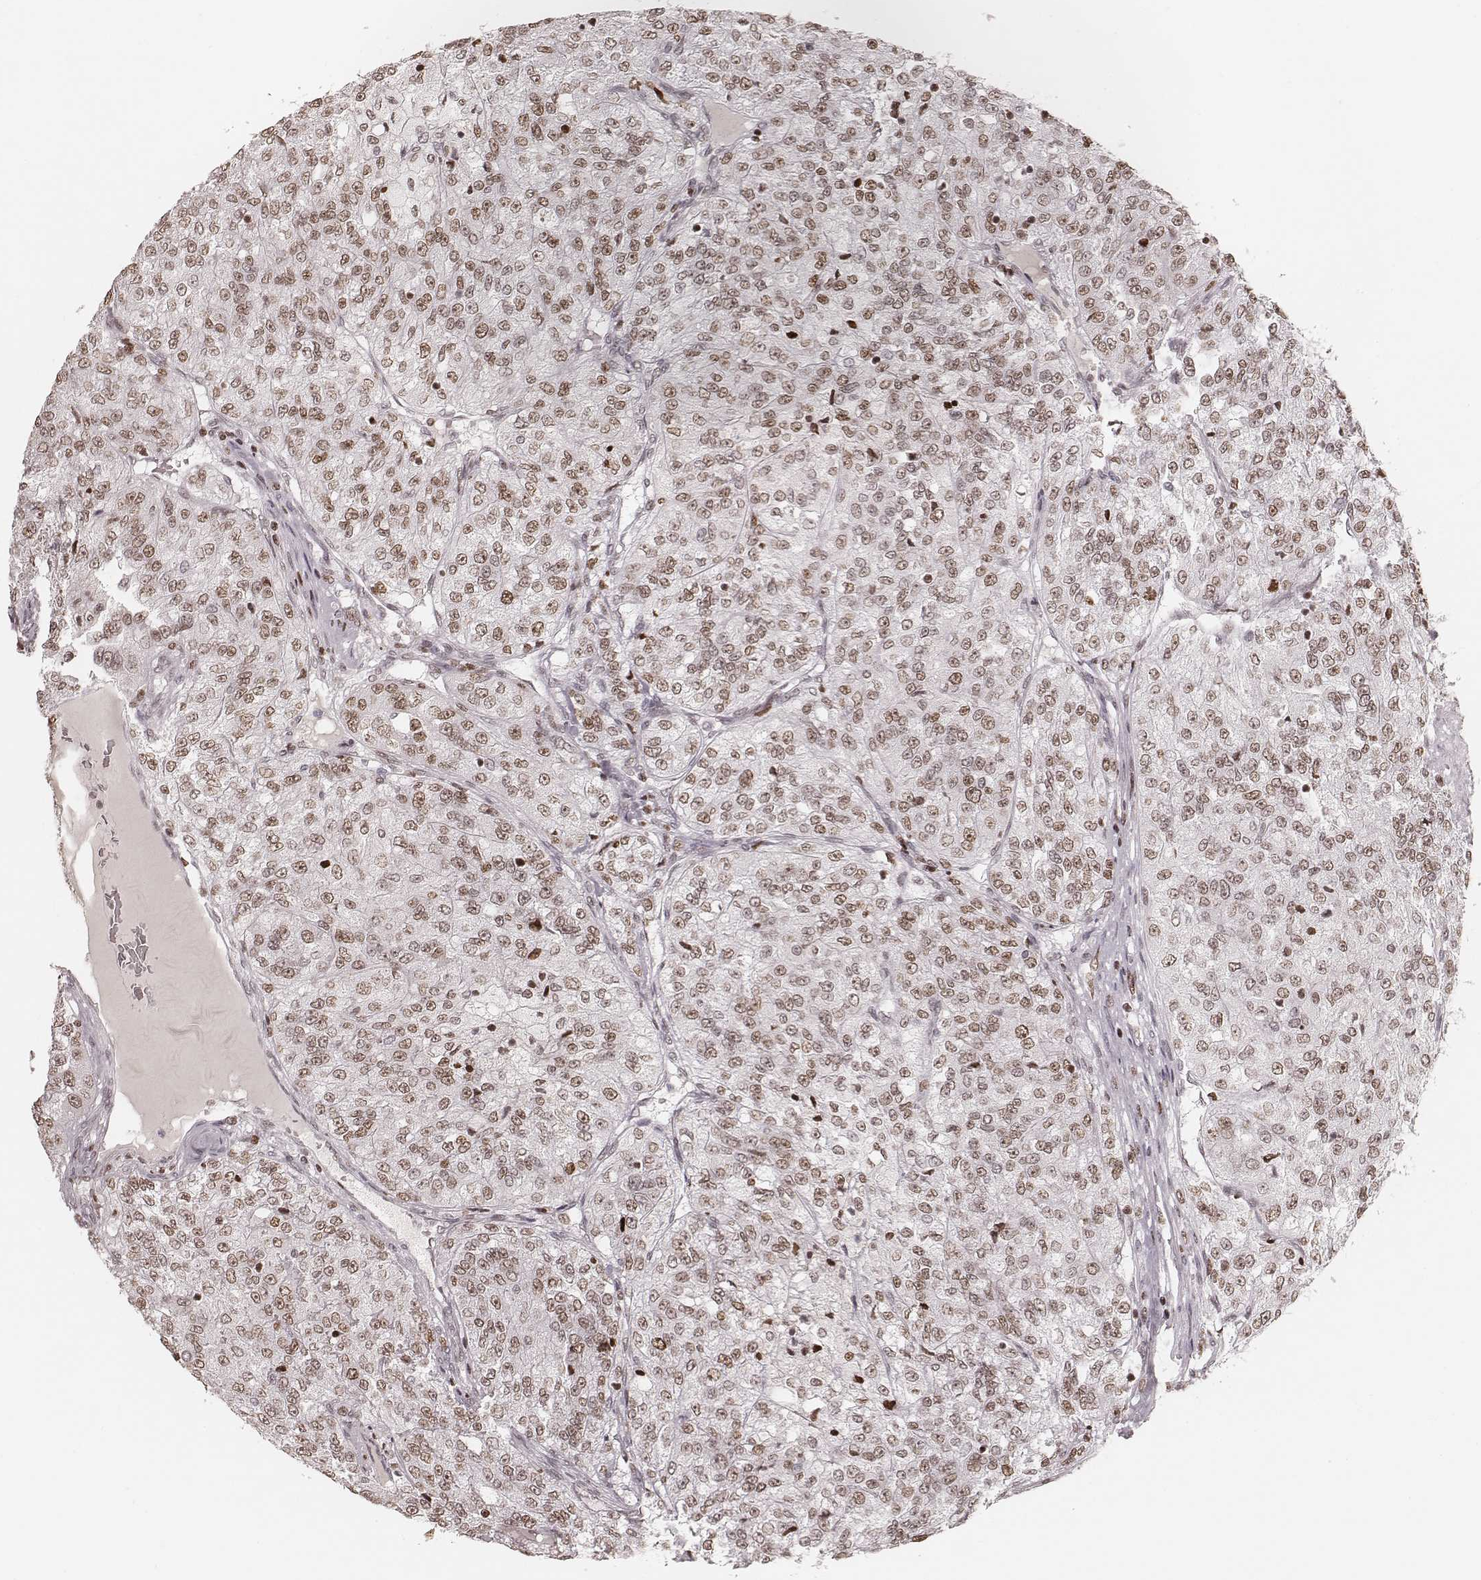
{"staining": {"intensity": "moderate", "quantity": ">75%", "location": "nuclear"}, "tissue": "renal cancer", "cell_type": "Tumor cells", "image_type": "cancer", "snomed": [{"axis": "morphology", "description": "Adenocarcinoma, NOS"}, {"axis": "topography", "description": "Kidney"}], "caption": "A photomicrograph of human renal adenocarcinoma stained for a protein shows moderate nuclear brown staining in tumor cells.", "gene": "PARP1", "patient": {"sex": "female", "age": 63}}